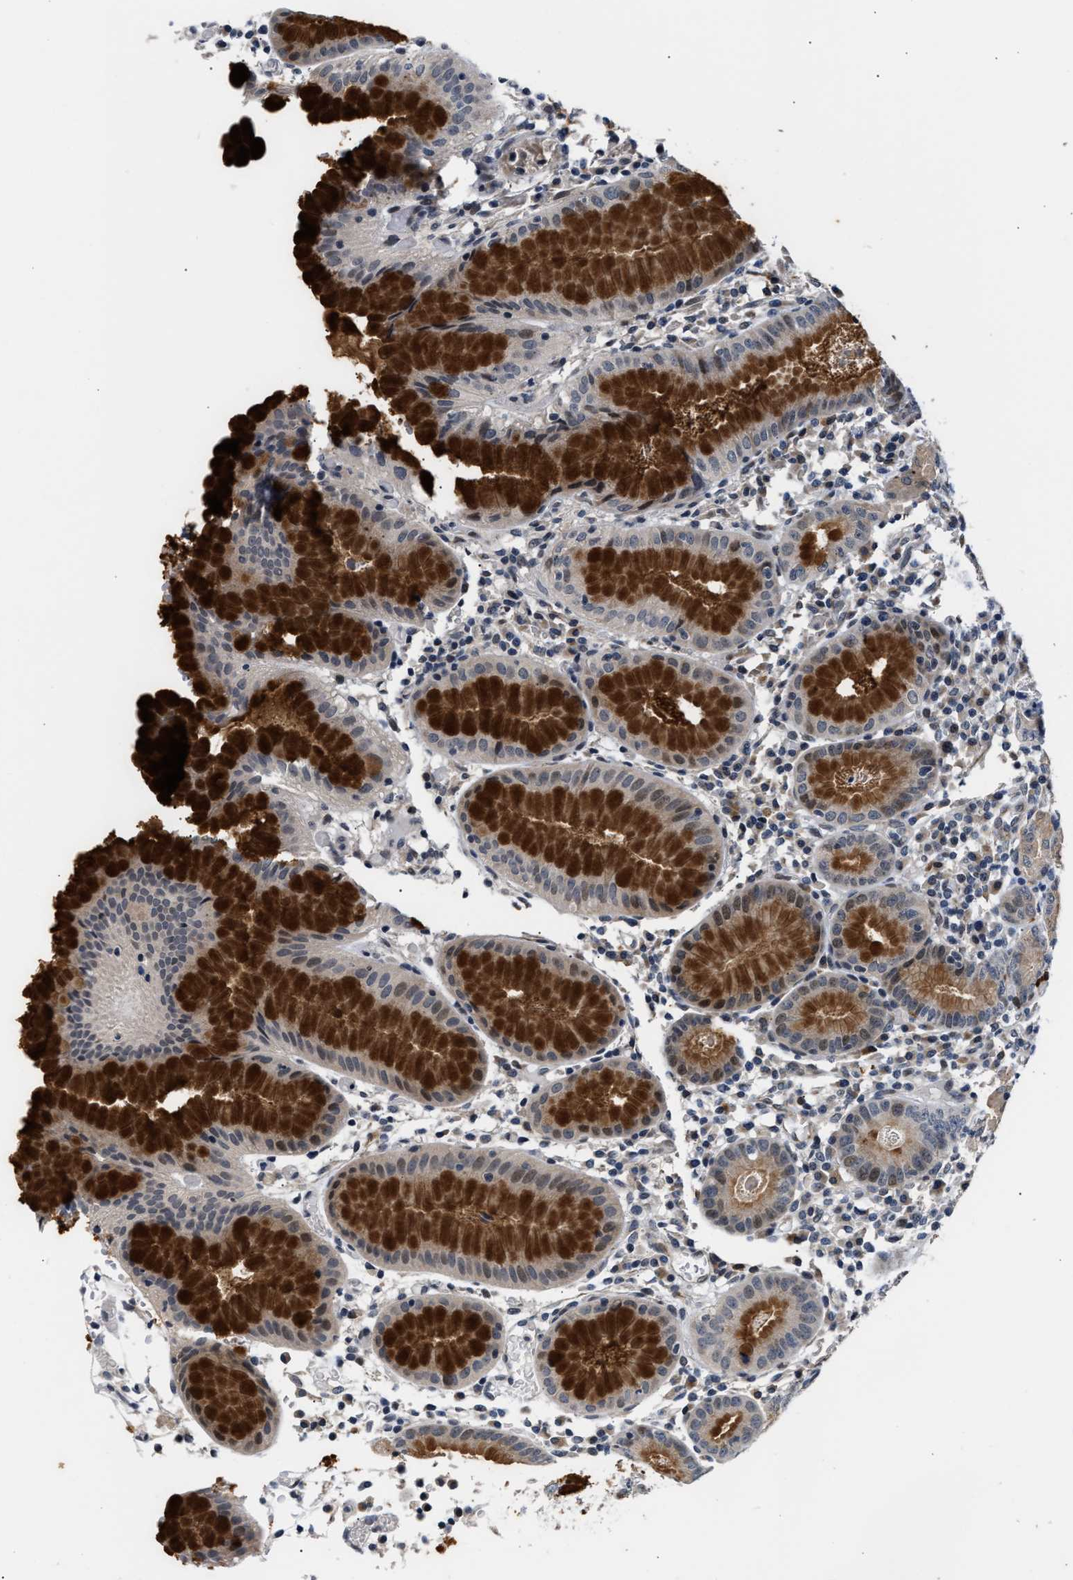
{"staining": {"intensity": "strong", "quantity": ">75%", "location": "cytoplasmic/membranous"}, "tissue": "stomach", "cell_type": "Glandular cells", "image_type": "normal", "snomed": [{"axis": "morphology", "description": "Normal tissue, NOS"}, {"axis": "topography", "description": "Stomach"}, {"axis": "topography", "description": "Stomach, lower"}], "caption": "A micrograph showing strong cytoplasmic/membranous staining in approximately >75% of glandular cells in benign stomach, as visualized by brown immunohistochemical staining.", "gene": "PPM1H", "patient": {"sex": "female", "age": 75}}